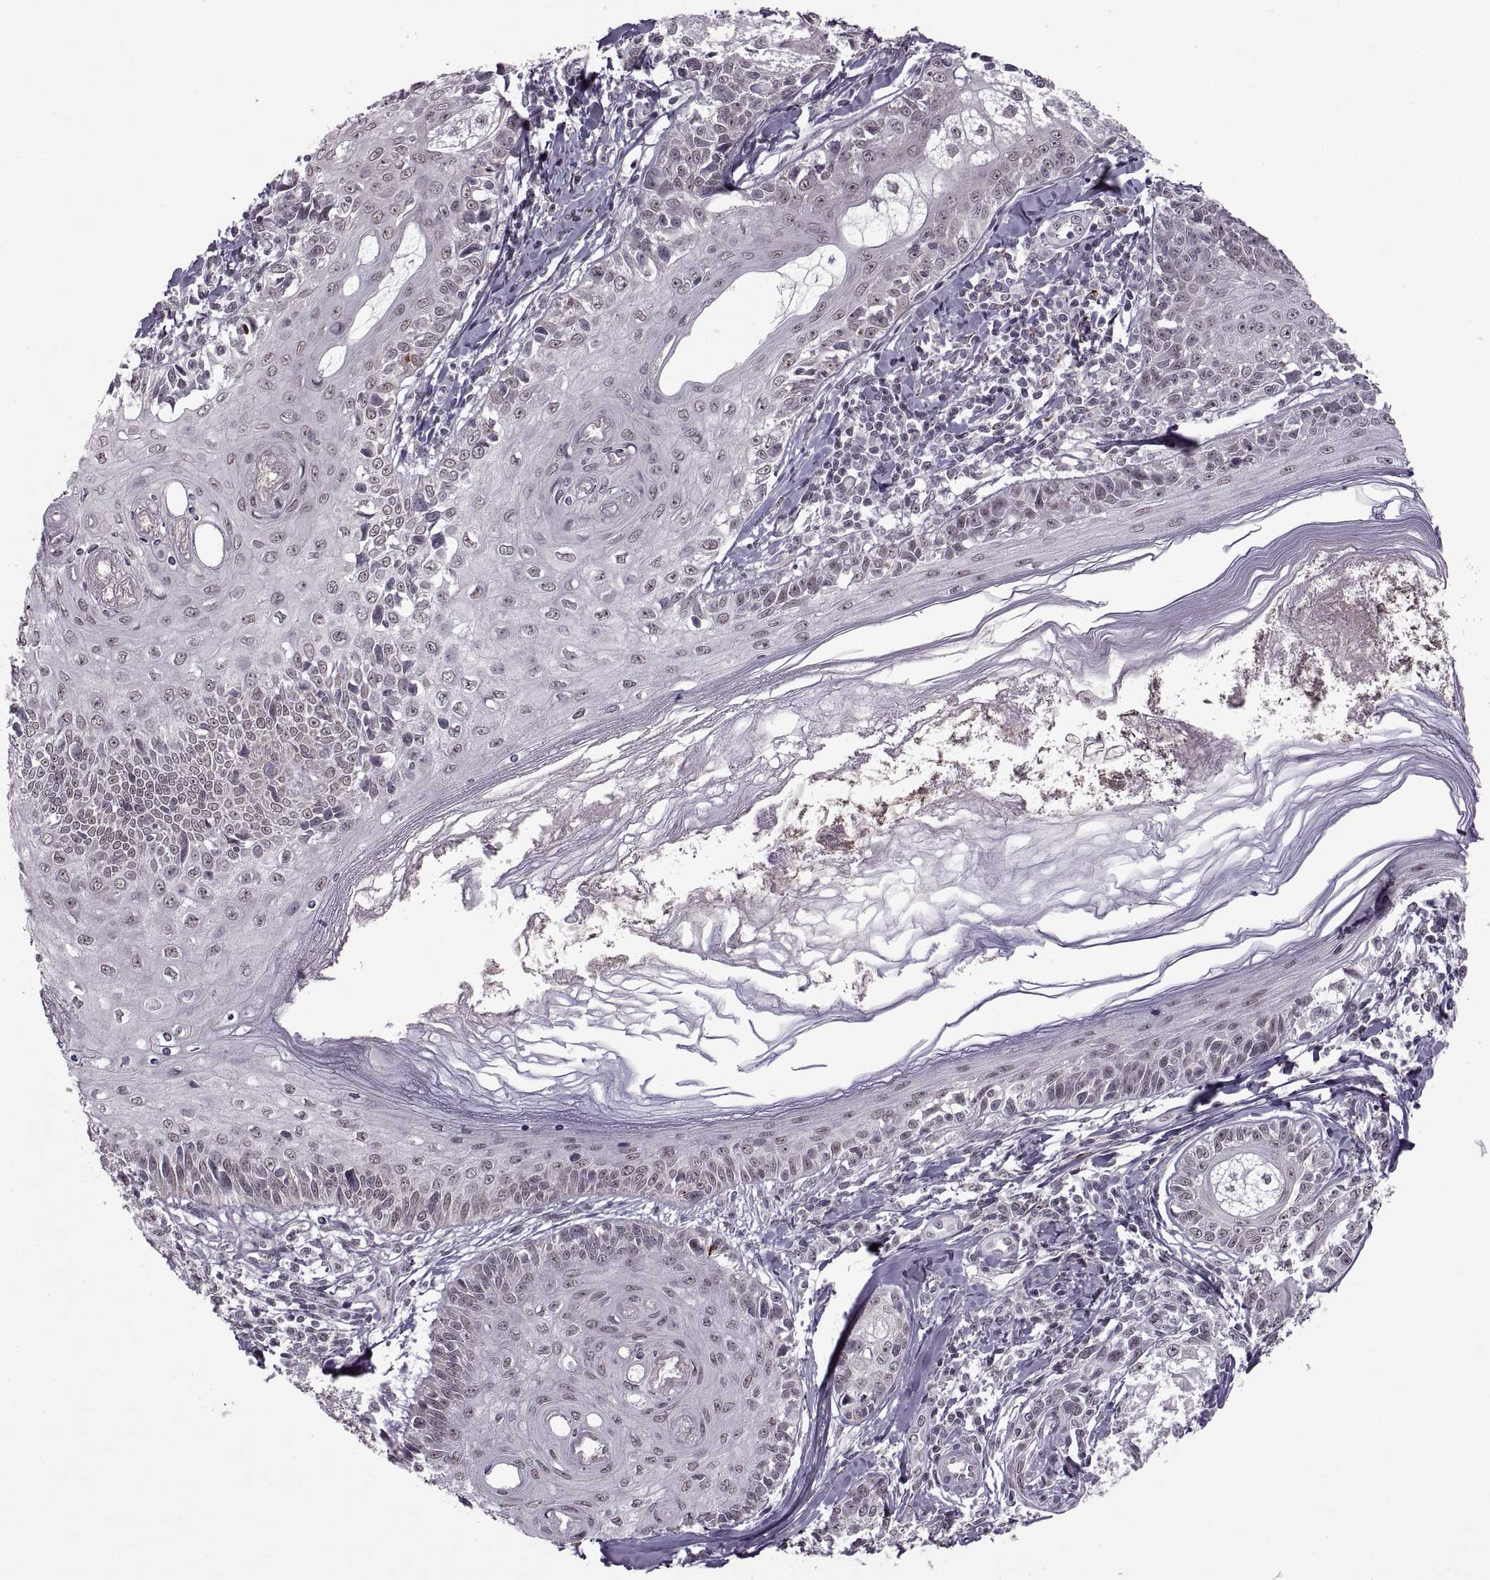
{"staining": {"intensity": "negative", "quantity": "none", "location": "none"}, "tissue": "melanoma", "cell_type": "Tumor cells", "image_type": "cancer", "snomed": [{"axis": "morphology", "description": "Malignant melanoma, NOS"}, {"axis": "topography", "description": "Skin"}], "caption": "The photomicrograph shows no significant staining in tumor cells of malignant melanoma.", "gene": "OTP", "patient": {"sex": "female", "age": 86}}